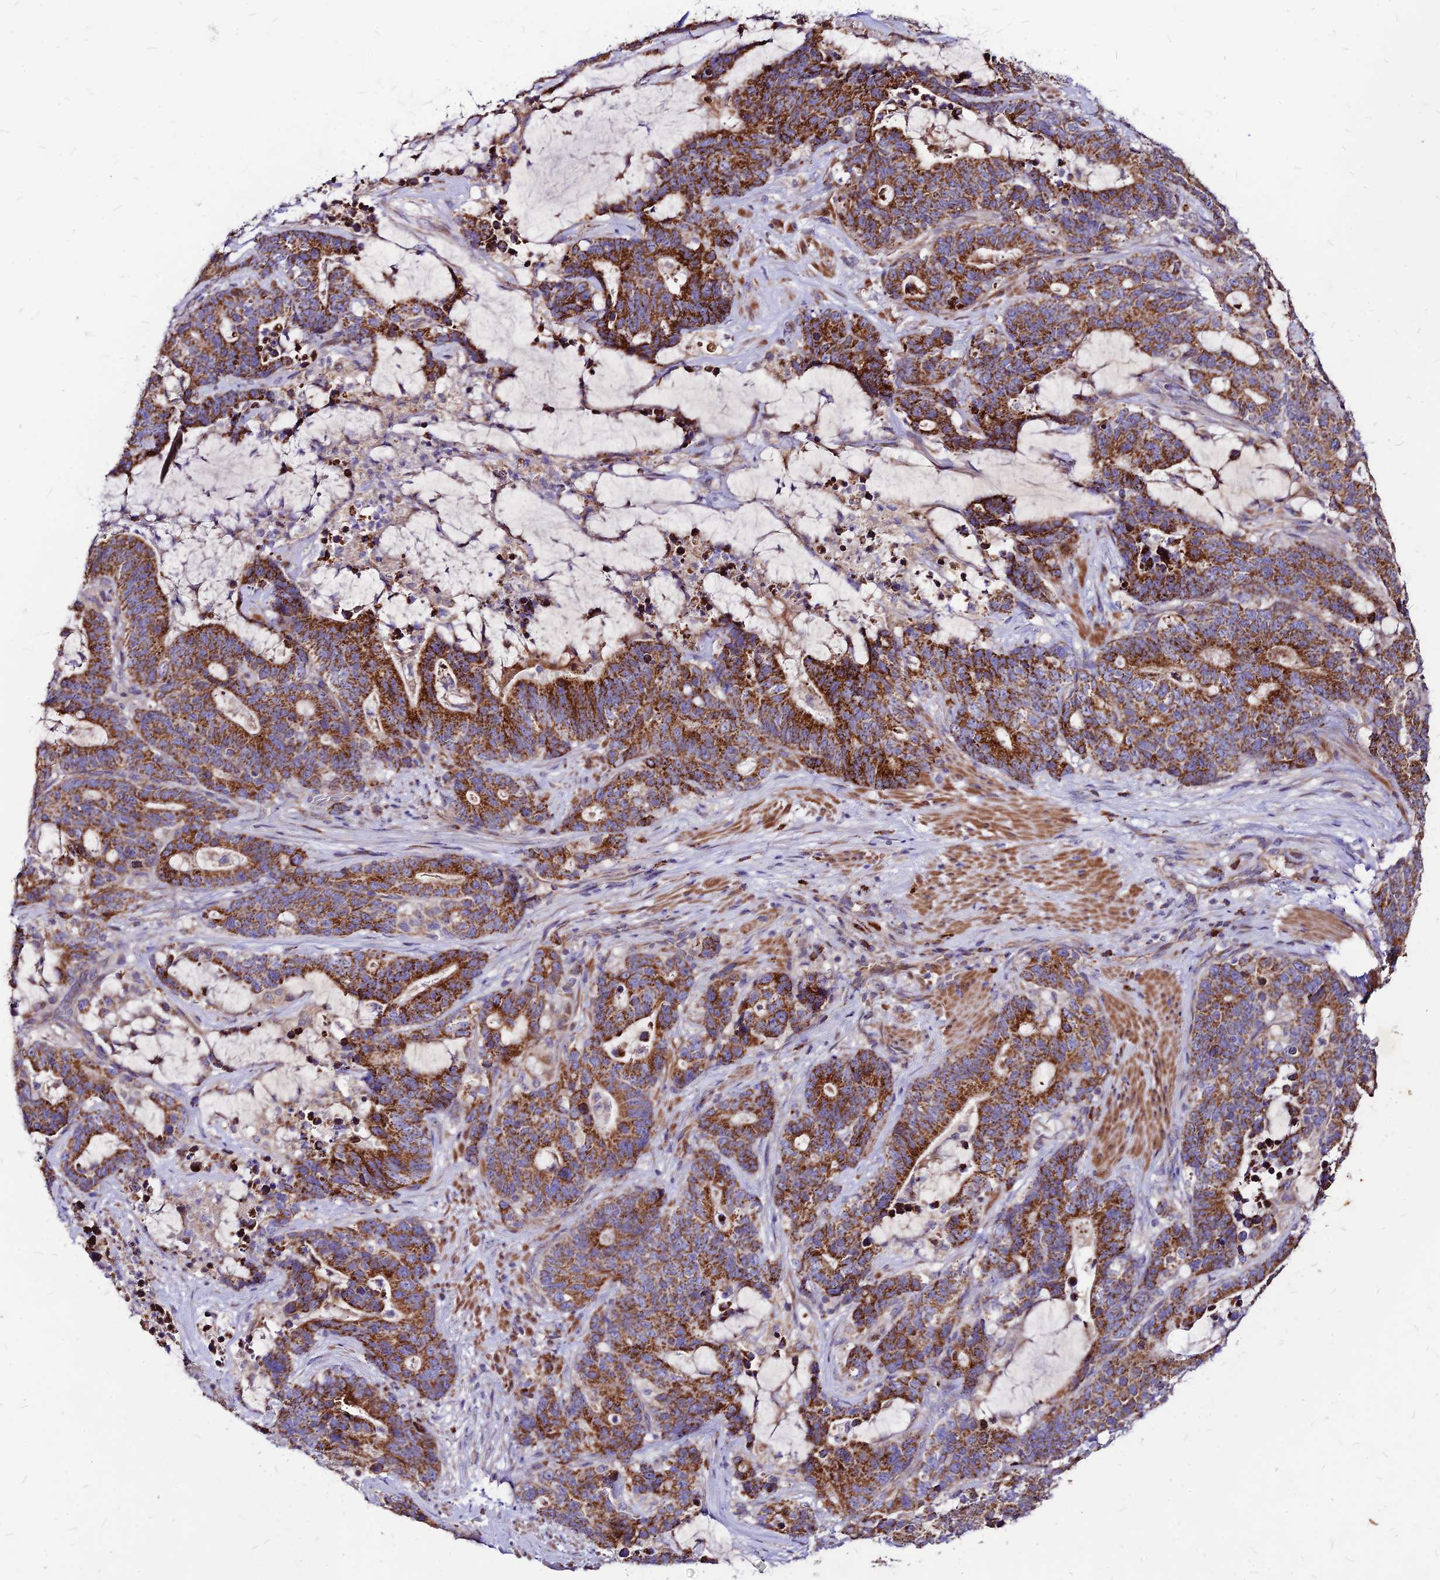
{"staining": {"intensity": "strong", "quantity": ">75%", "location": "cytoplasmic/membranous"}, "tissue": "stomach cancer", "cell_type": "Tumor cells", "image_type": "cancer", "snomed": [{"axis": "morphology", "description": "Adenocarcinoma, NOS"}, {"axis": "topography", "description": "Stomach"}], "caption": "High-magnification brightfield microscopy of stomach adenocarcinoma stained with DAB (brown) and counterstained with hematoxylin (blue). tumor cells exhibit strong cytoplasmic/membranous positivity is seen in approximately>75% of cells.", "gene": "ECI1", "patient": {"sex": "female", "age": 76}}